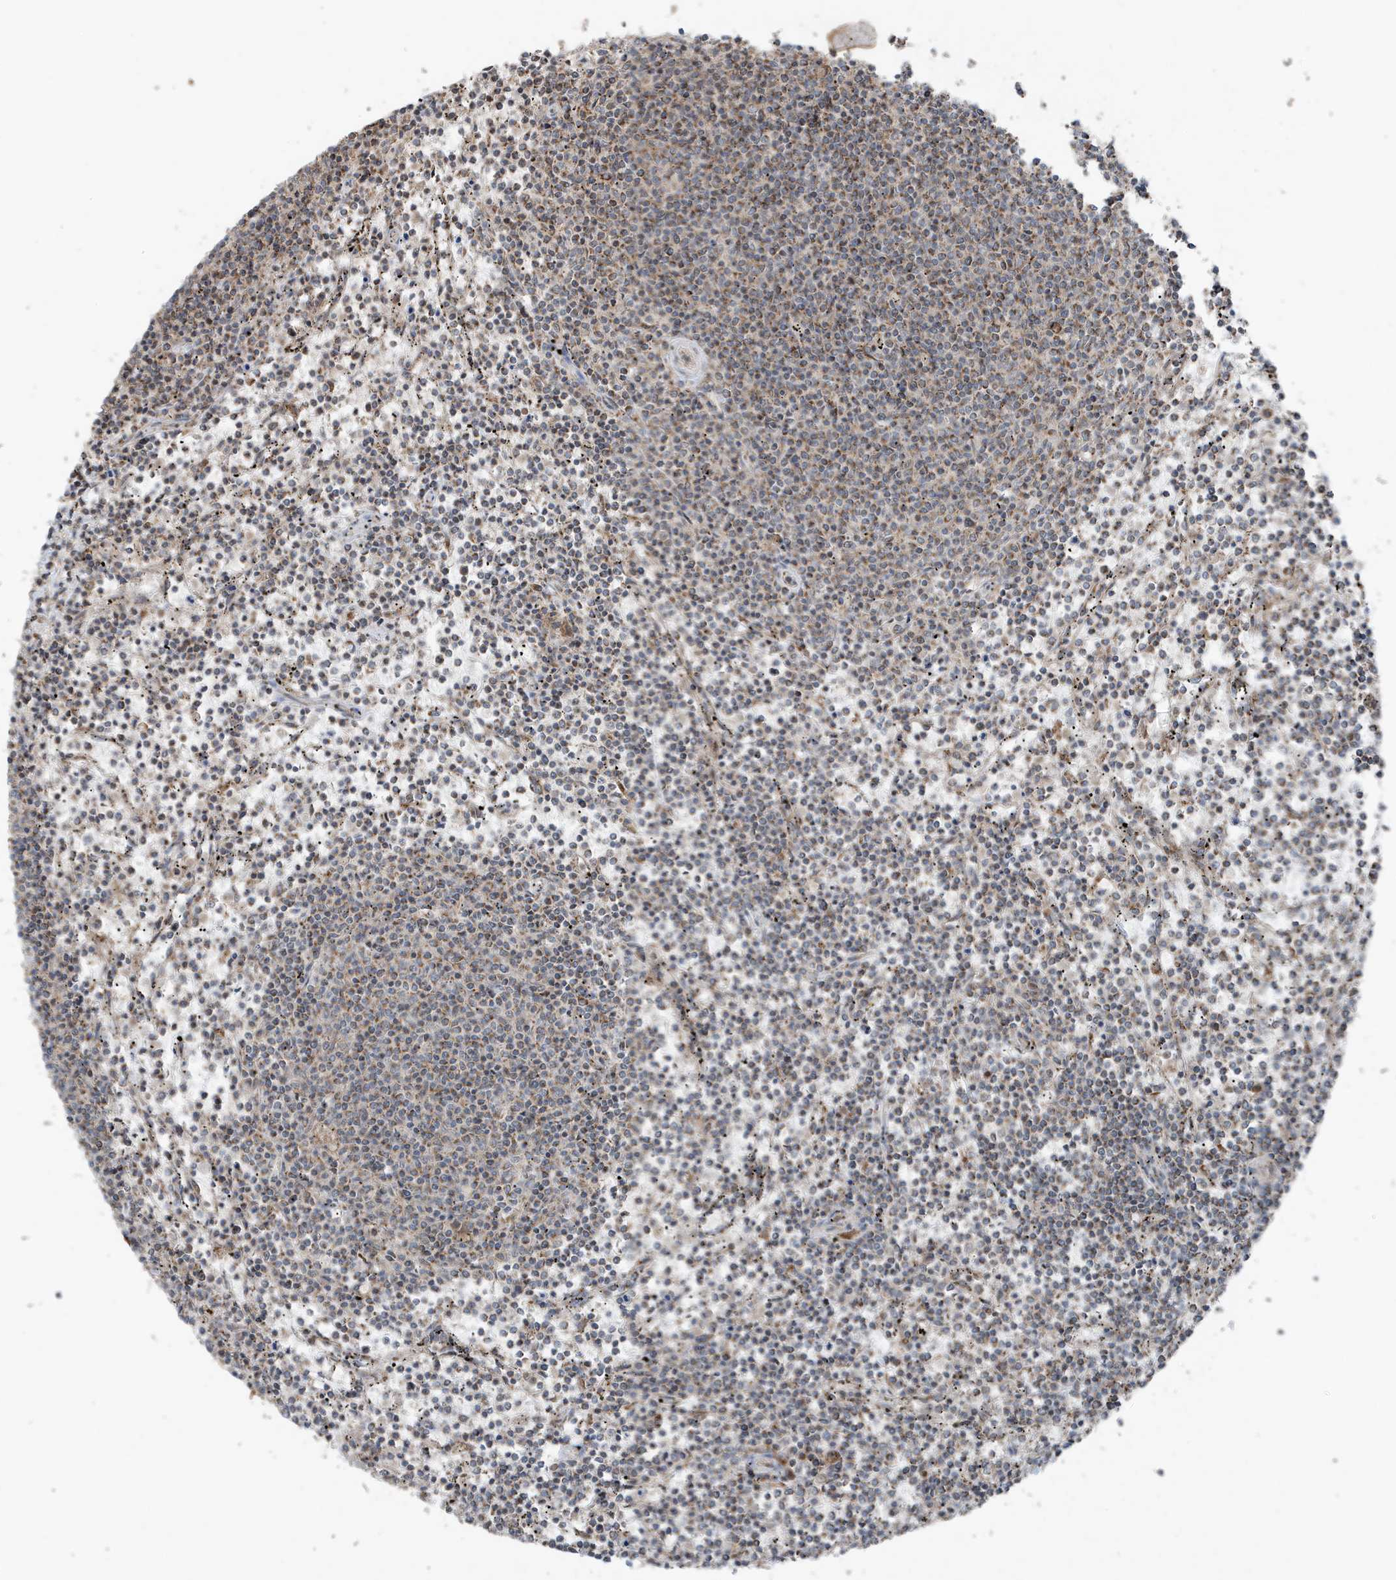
{"staining": {"intensity": "moderate", "quantity": "25%-75%", "location": "cytoplasmic/membranous"}, "tissue": "lymphoma", "cell_type": "Tumor cells", "image_type": "cancer", "snomed": [{"axis": "morphology", "description": "Malignant lymphoma, non-Hodgkin's type, Low grade"}, {"axis": "topography", "description": "Spleen"}], "caption": "Immunohistochemistry histopathology image of low-grade malignant lymphoma, non-Hodgkin's type stained for a protein (brown), which demonstrates medium levels of moderate cytoplasmic/membranous staining in about 25%-75% of tumor cells.", "gene": "GOLGA4", "patient": {"sex": "female", "age": 50}}